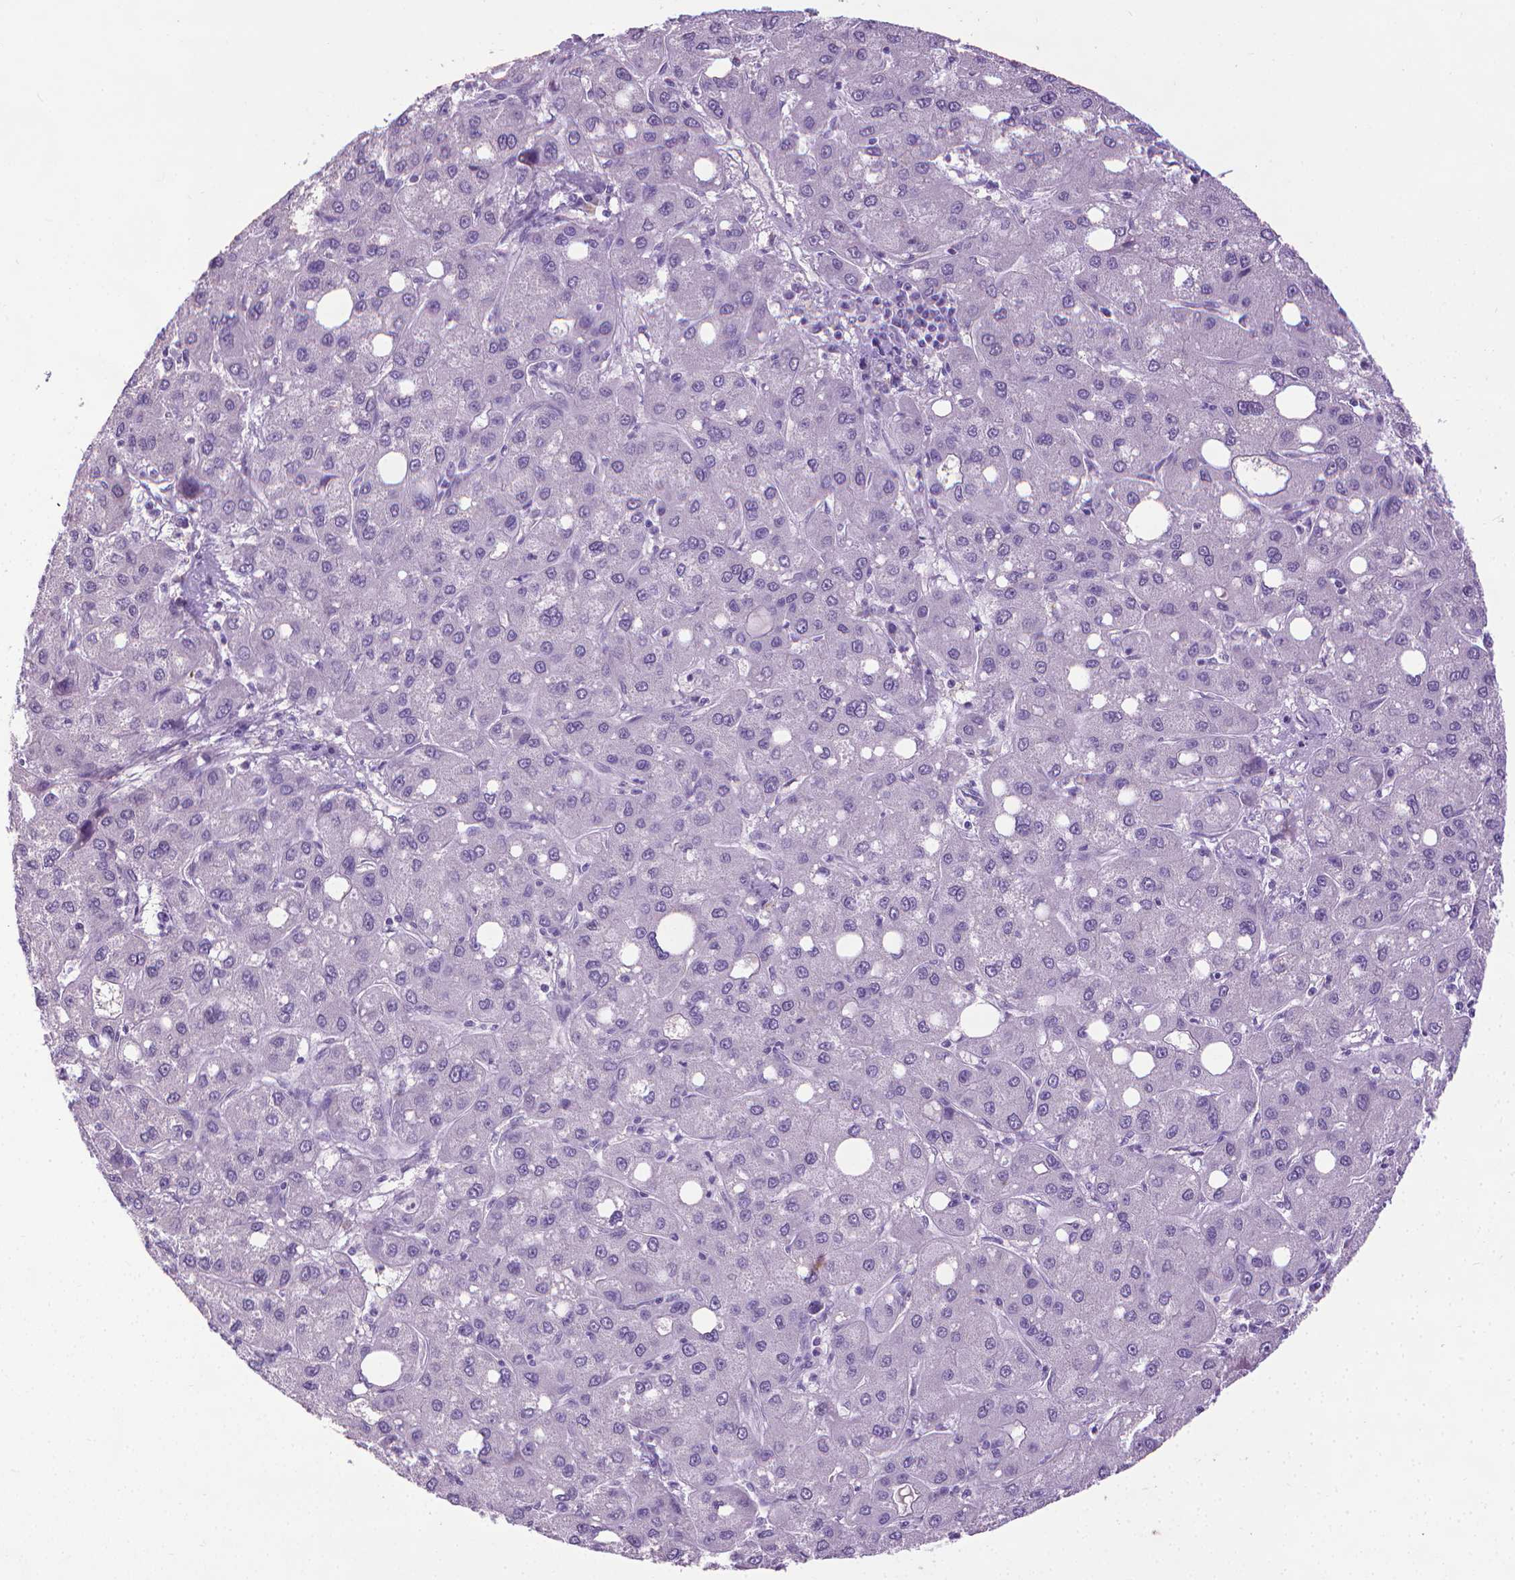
{"staining": {"intensity": "negative", "quantity": "none", "location": "none"}, "tissue": "liver cancer", "cell_type": "Tumor cells", "image_type": "cancer", "snomed": [{"axis": "morphology", "description": "Carcinoma, Hepatocellular, NOS"}, {"axis": "topography", "description": "Liver"}], "caption": "Histopathology image shows no significant protein expression in tumor cells of liver cancer (hepatocellular carcinoma).", "gene": "KRT5", "patient": {"sex": "male", "age": 73}}